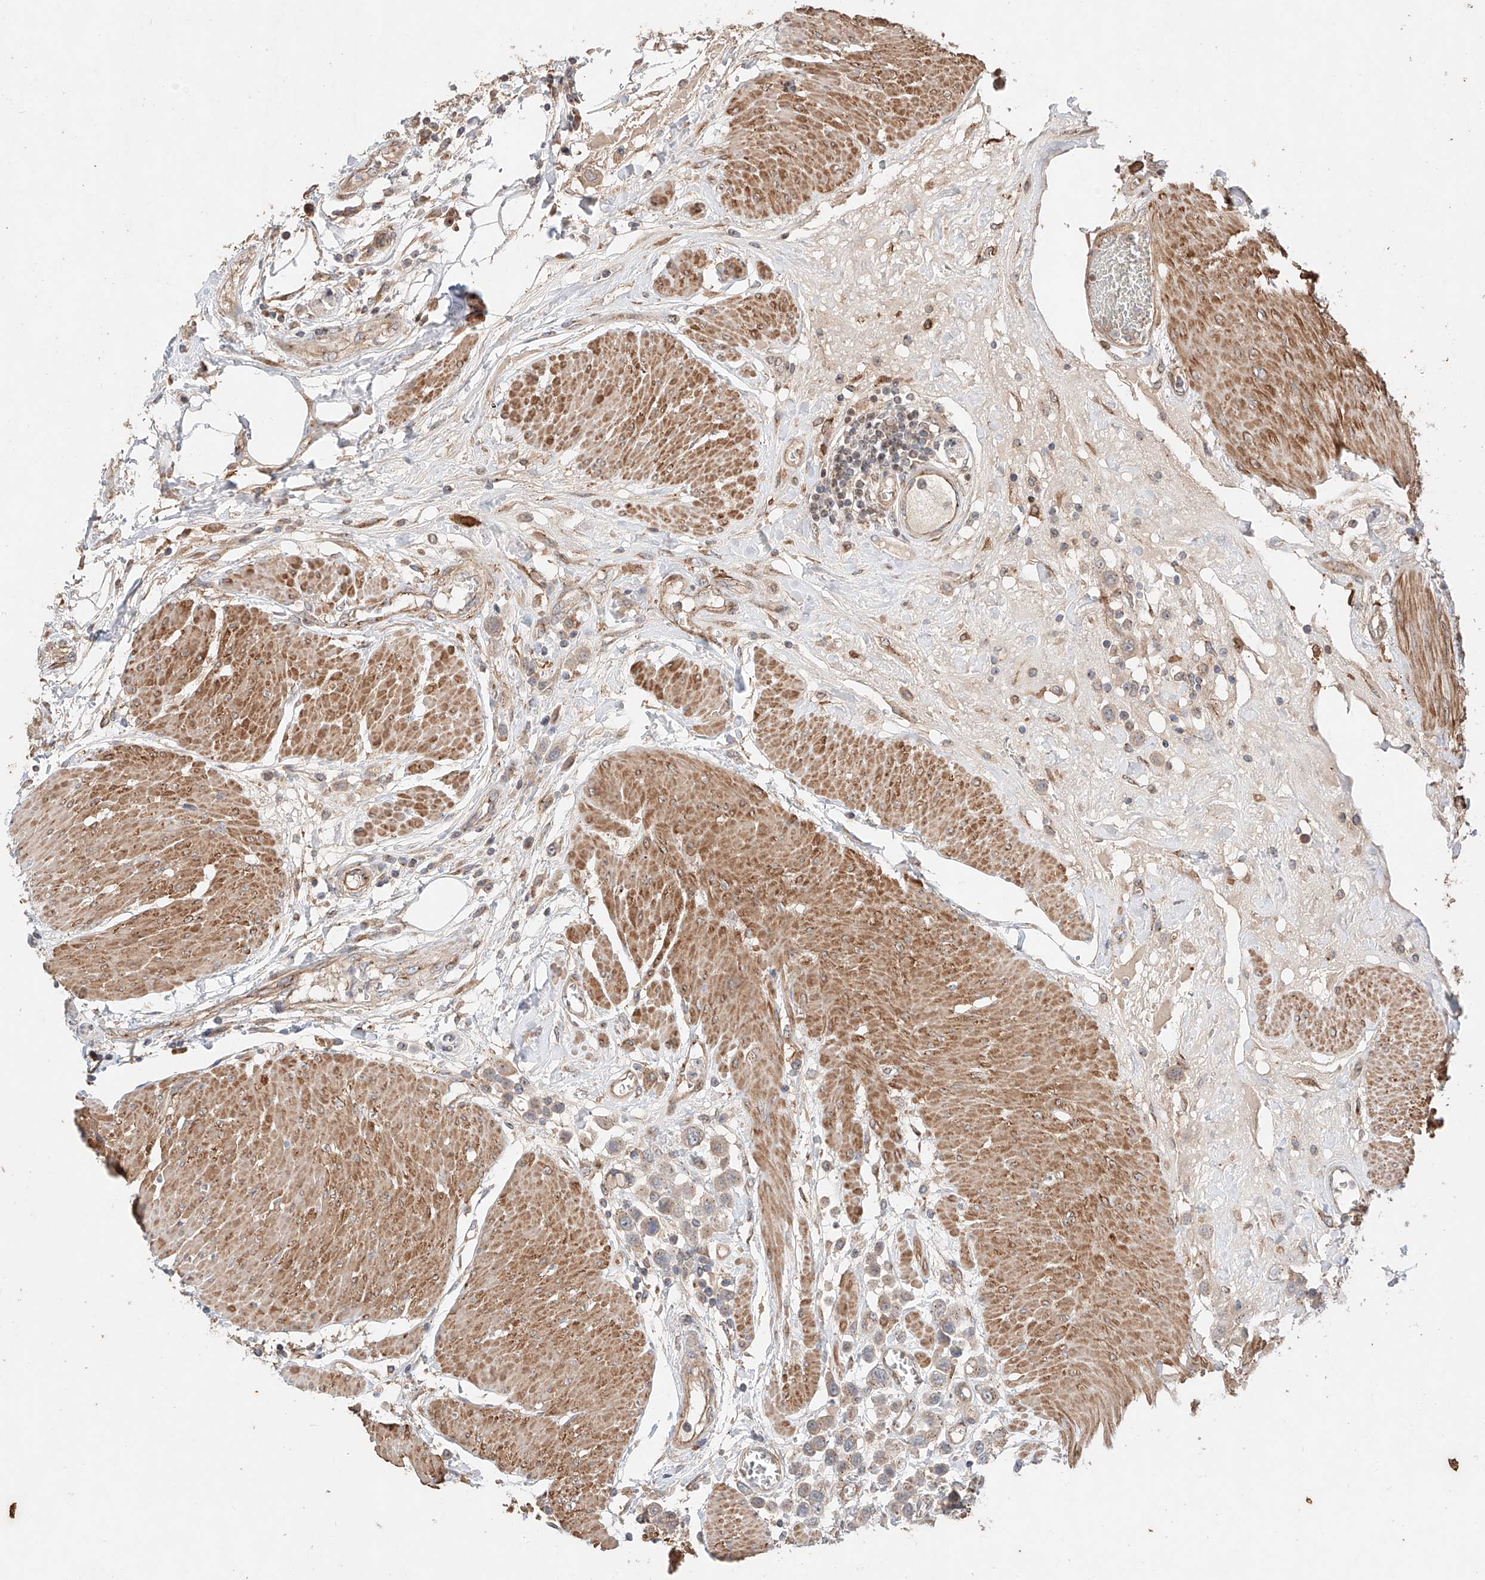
{"staining": {"intensity": "negative", "quantity": "none", "location": "none"}, "tissue": "urothelial cancer", "cell_type": "Tumor cells", "image_type": "cancer", "snomed": [{"axis": "morphology", "description": "Urothelial carcinoma, High grade"}, {"axis": "topography", "description": "Urinary bladder"}], "caption": "The micrograph displays no staining of tumor cells in urothelial cancer.", "gene": "MOSPD1", "patient": {"sex": "male", "age": 50}}